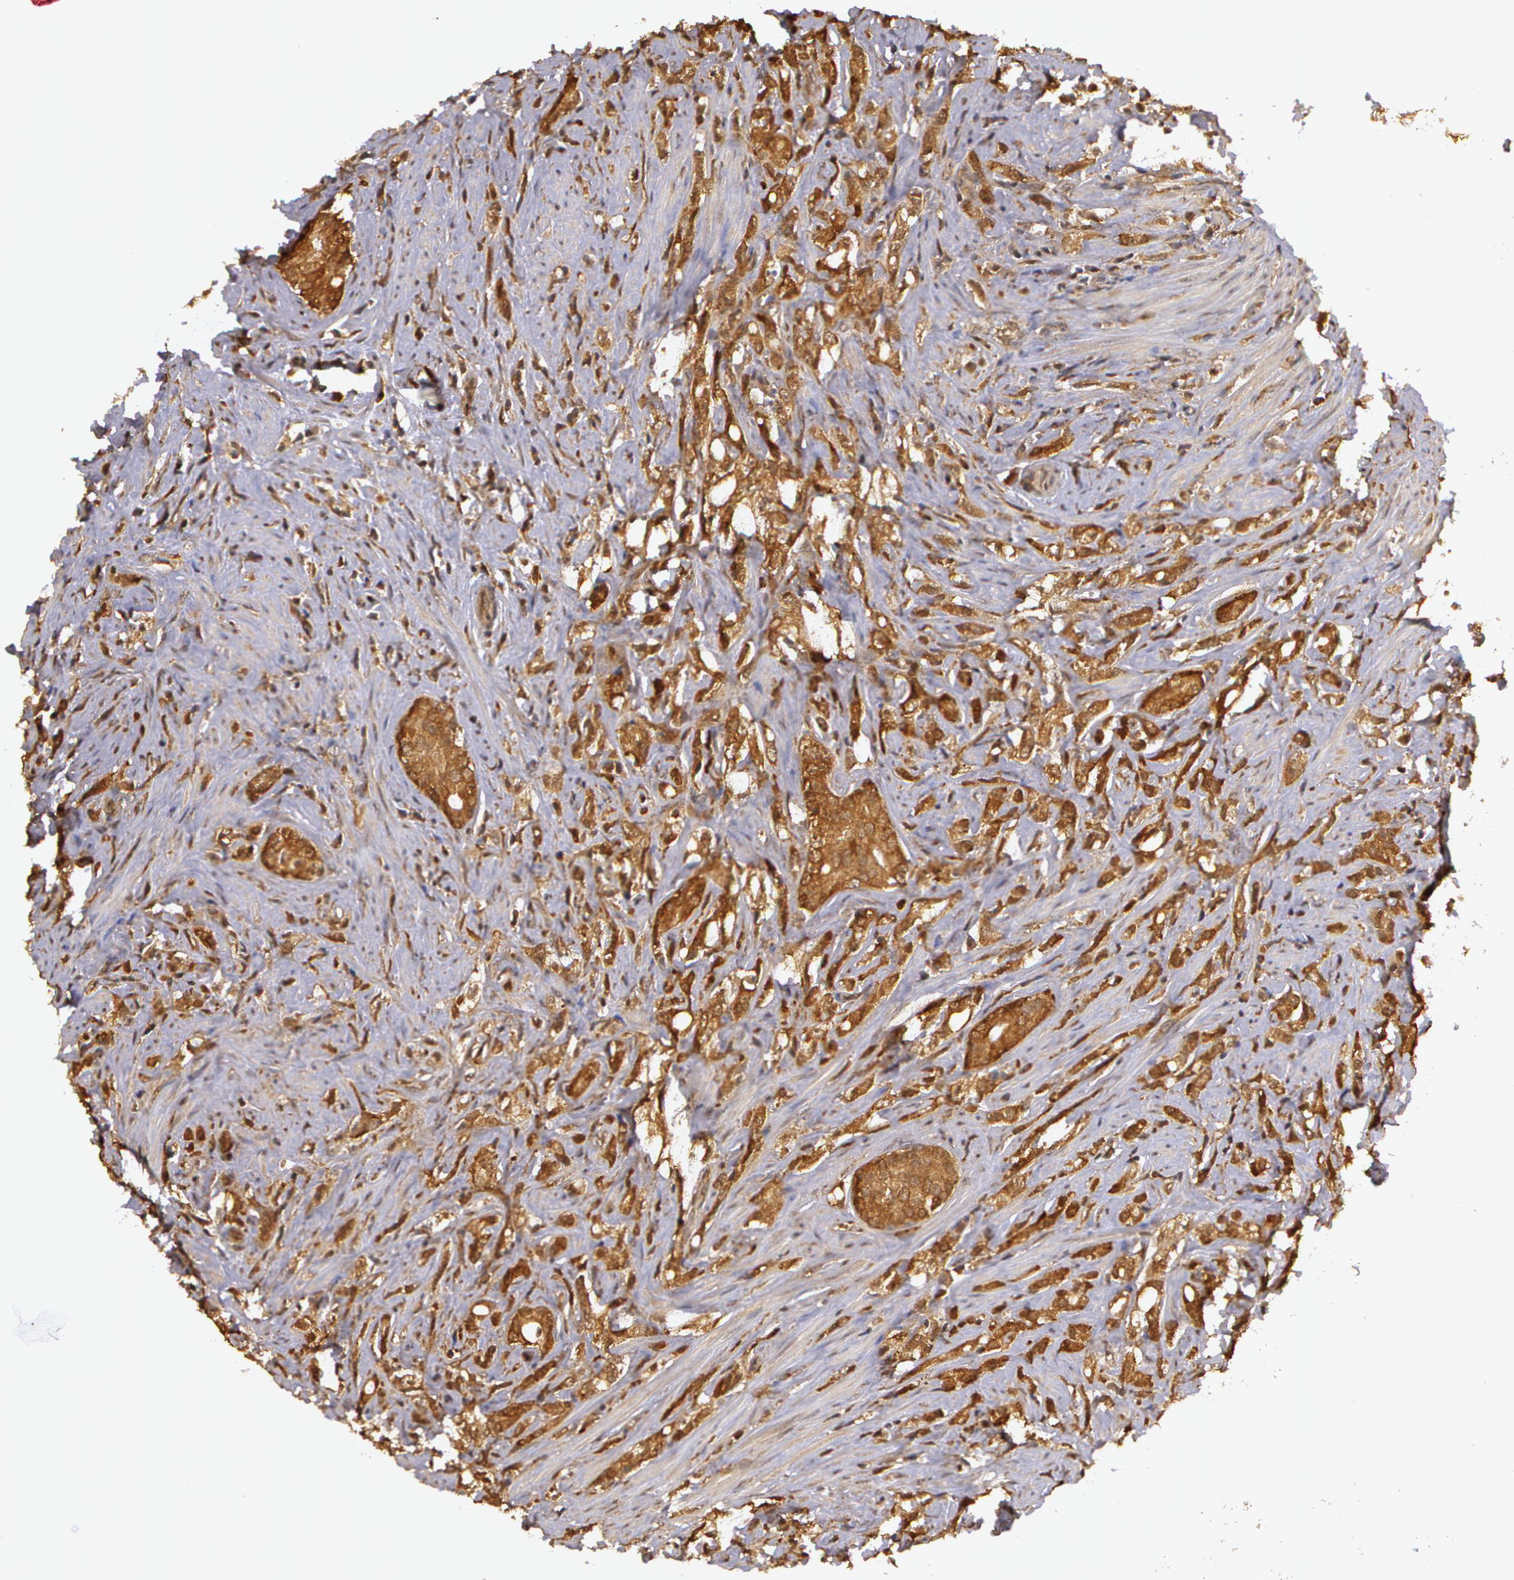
{"staining": {"intensity": "moderate", "quantity": ">75%", "location": "cytoplasmic/membranous"}, "tissue": "prostate cancer", "cell_type": "Tumor cells", "image_type": "cancer", "snomed": [{"axis": "morphology", "description": "Adenocarcinoma, Medium grade"}, {"axis": "topography", "description": "Prostate"}], "caption": "Protein expression analysis of adenocarcinoma (medium-grade) (prostate) demonstrates moderate cytoplasmic/membranous expression in about >75% of tumor cells. Using DAB (brown) and hematoxylin (blue) stains, captured at high magnification using brightfield microscopy.", "gene": "AHSA1", "patient": {"sex": "male", "age": 59}}